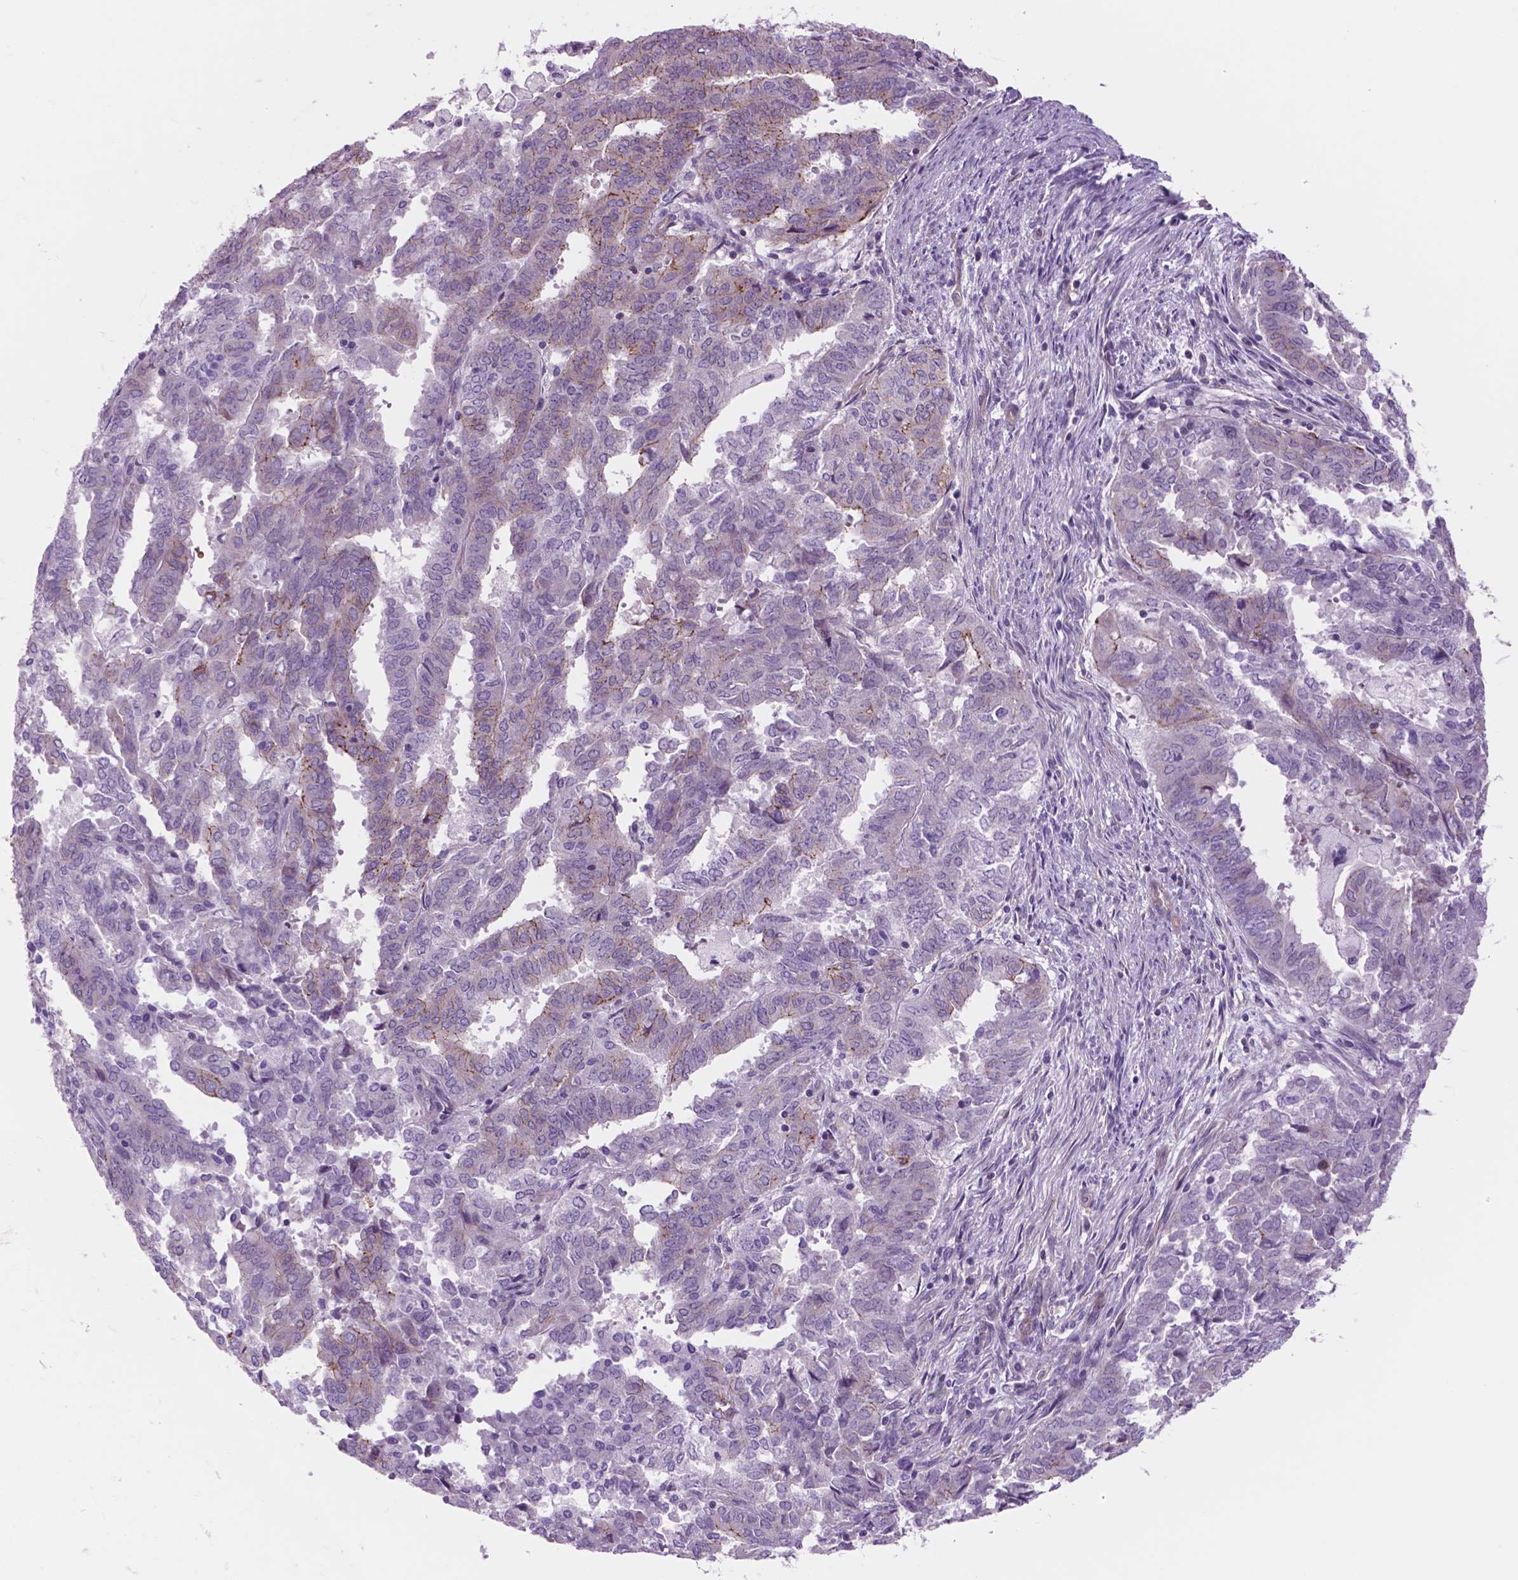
{"staining": {"intensity": "weak", "quantity": "<25%", "location": "cytoplasmic/membranous"}, "tissue": "endometrial cancer", "cell_type": "Tumor cells", "image_type": "cancer", "snomed": [{"axis": "morphology", "description": "Adenocarcinoma, NOS"}, {"axis": "topography", "description": "Endometrium"}], "caption": "The histopathology image displays no staining of tumor cells in adenocarcinoma (endometrial). Nuclei are stained in blue.", "gene": "RND3", "patient": {"sex": "female", "age": 72}}